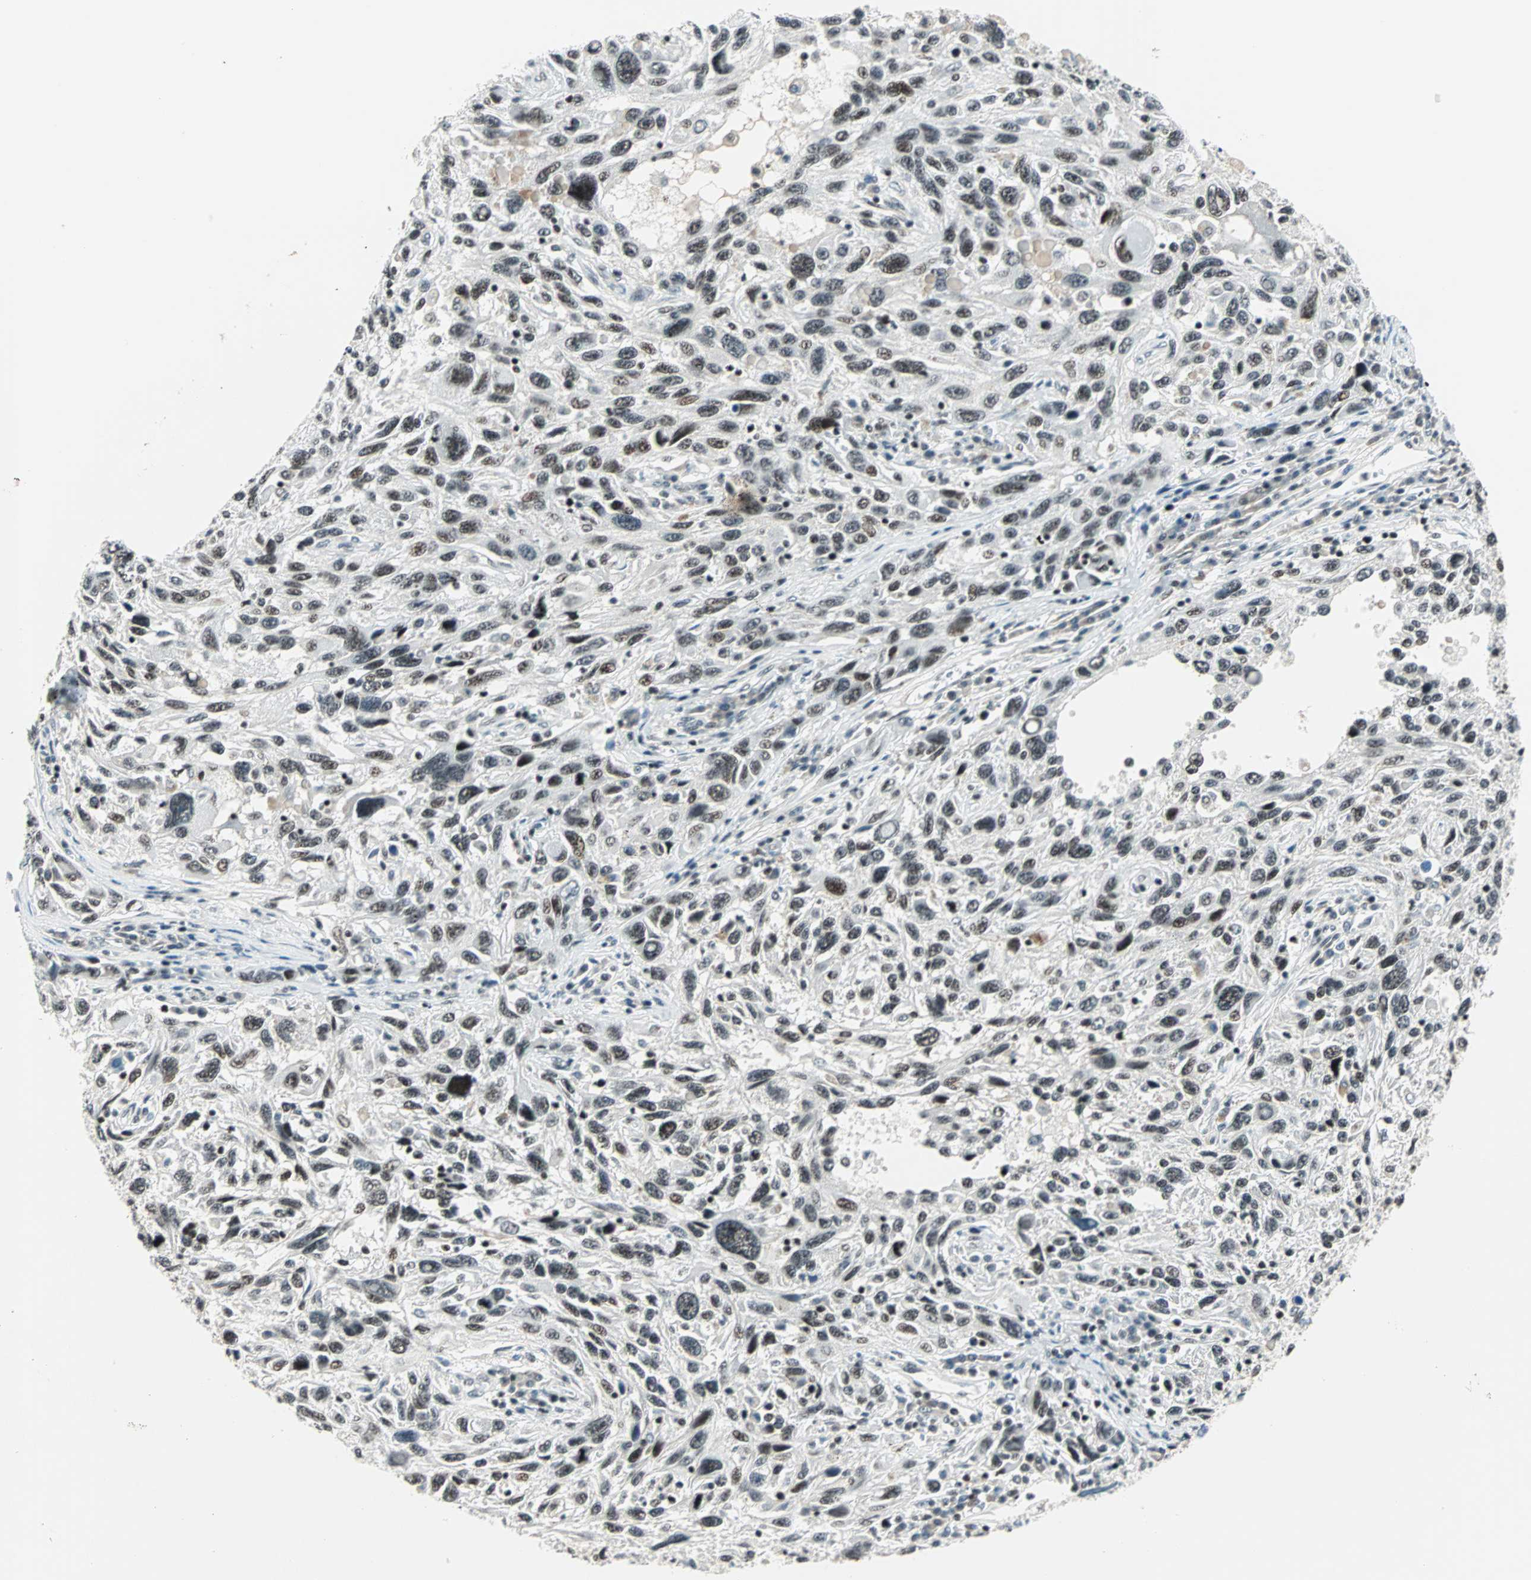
{"staining": {"intensity": "moderate", "quantity": ">75%", "location": "nuclear"}, "tissue": "melanoma", "cell_type": "Tumor cells", "image_type": "cancer", "snomed": [{"axis": "morphology", "description": "Malignant melanoma, NOS"}, {"axis": "topography", "description": "Skin"}], "caption": "Immunohistochemical staining of malignant melanoma shows medium levels of moderate nuclear protein expression in about >75% of tumor cells. (Brightfield microscopy of DAB IHC at high magnification).", "gene": "SIN3A", "patient": {"sex": "male", "age": 53}}